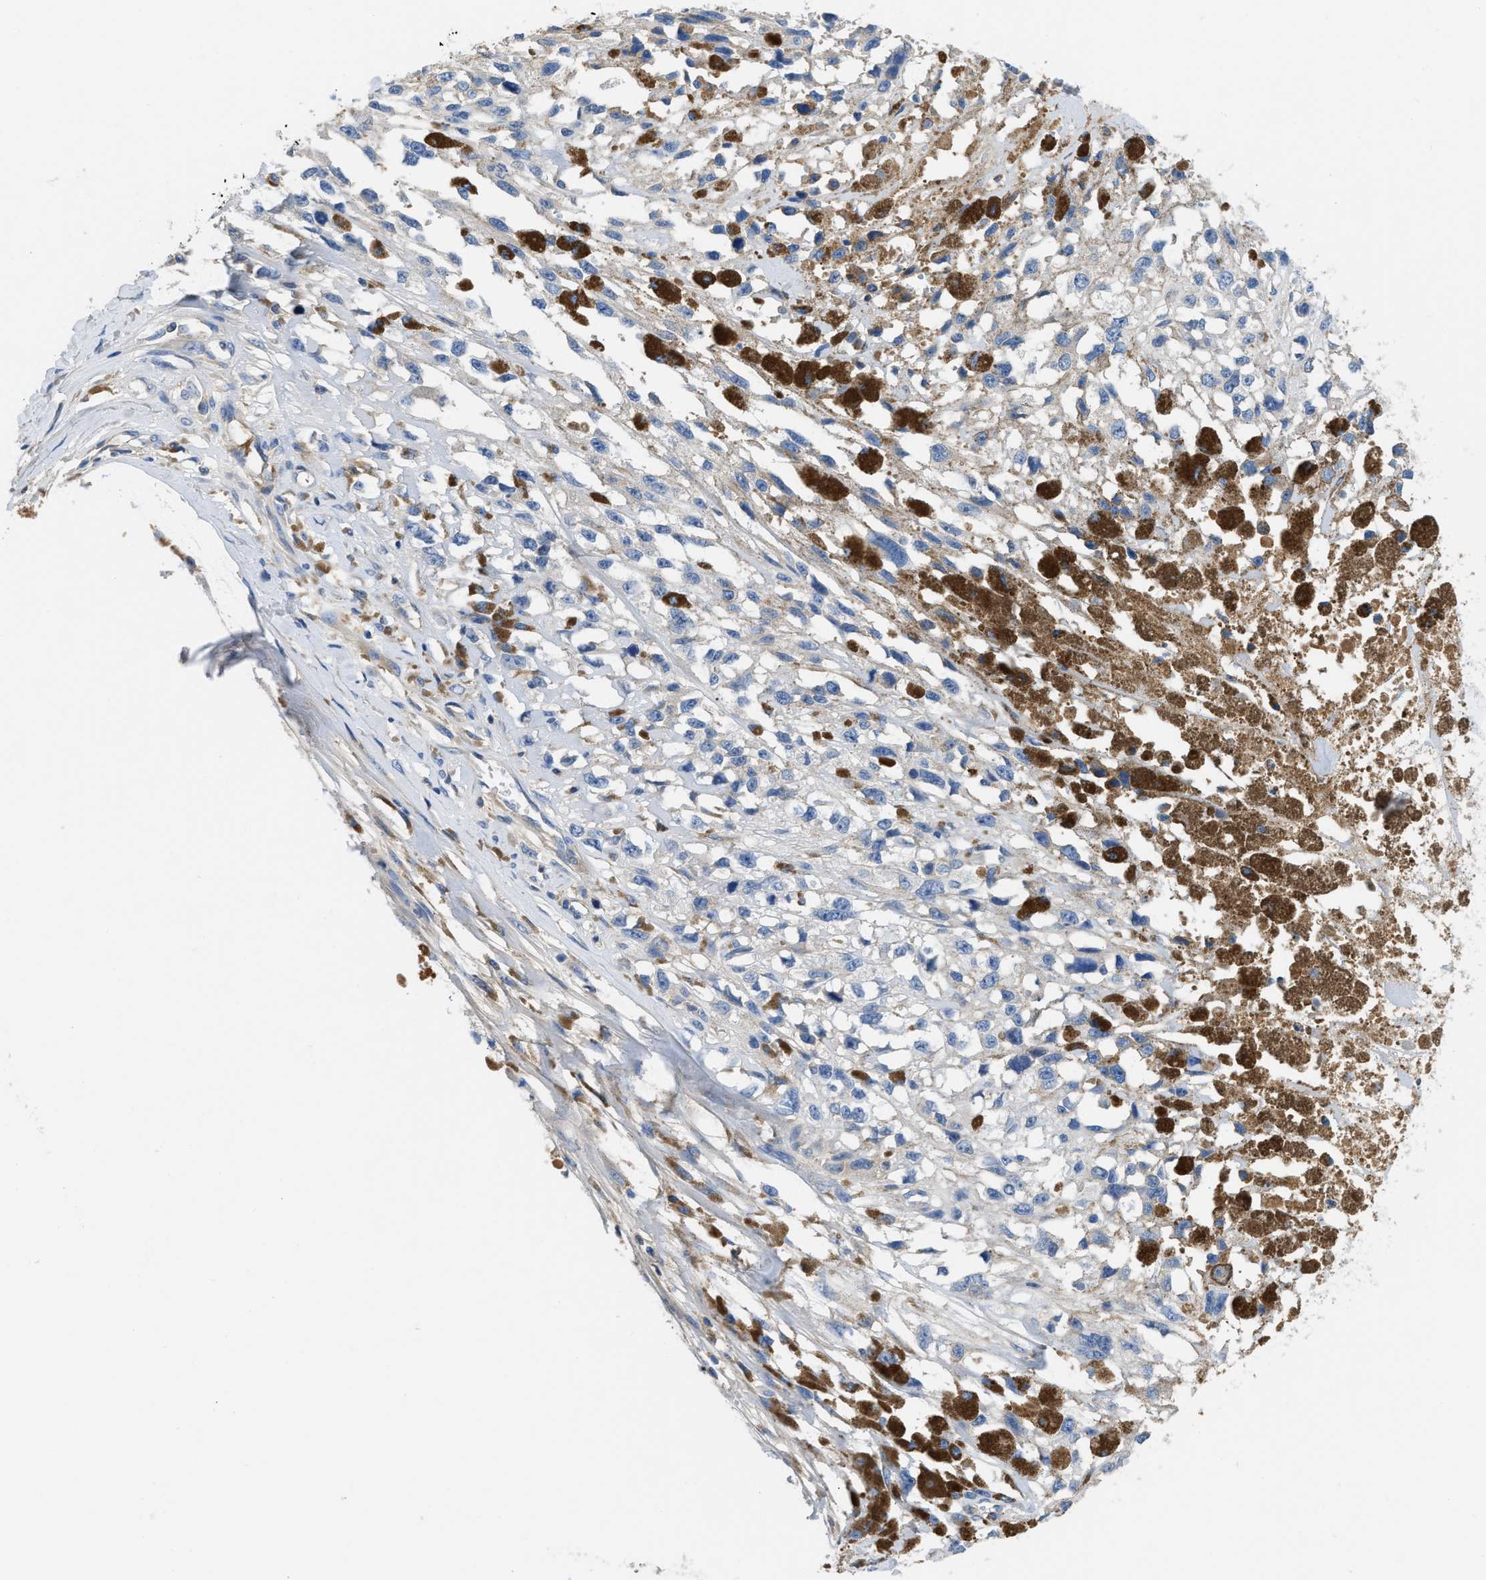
{"staining": {"intensity": "negative", "quantity": "none", "location": "none"}, "tissue": "melanoma", "cell_type": "Tumor cells", "image_type": "cancer", "snomed": [{"axis": "morphology", "description": "Malignant melanoma, Metastatic site"}, {"axis": "topography", "description": "Lymph node"}], "caption": "Immunohistochemistry (IHC) photomicrograph of malignant melanoma (metastatic site) stained for a protein (brown), which exhibits no staining in tumor cells.", "gene": "C1S", "patient": {"sex": "male", "age": 59}}